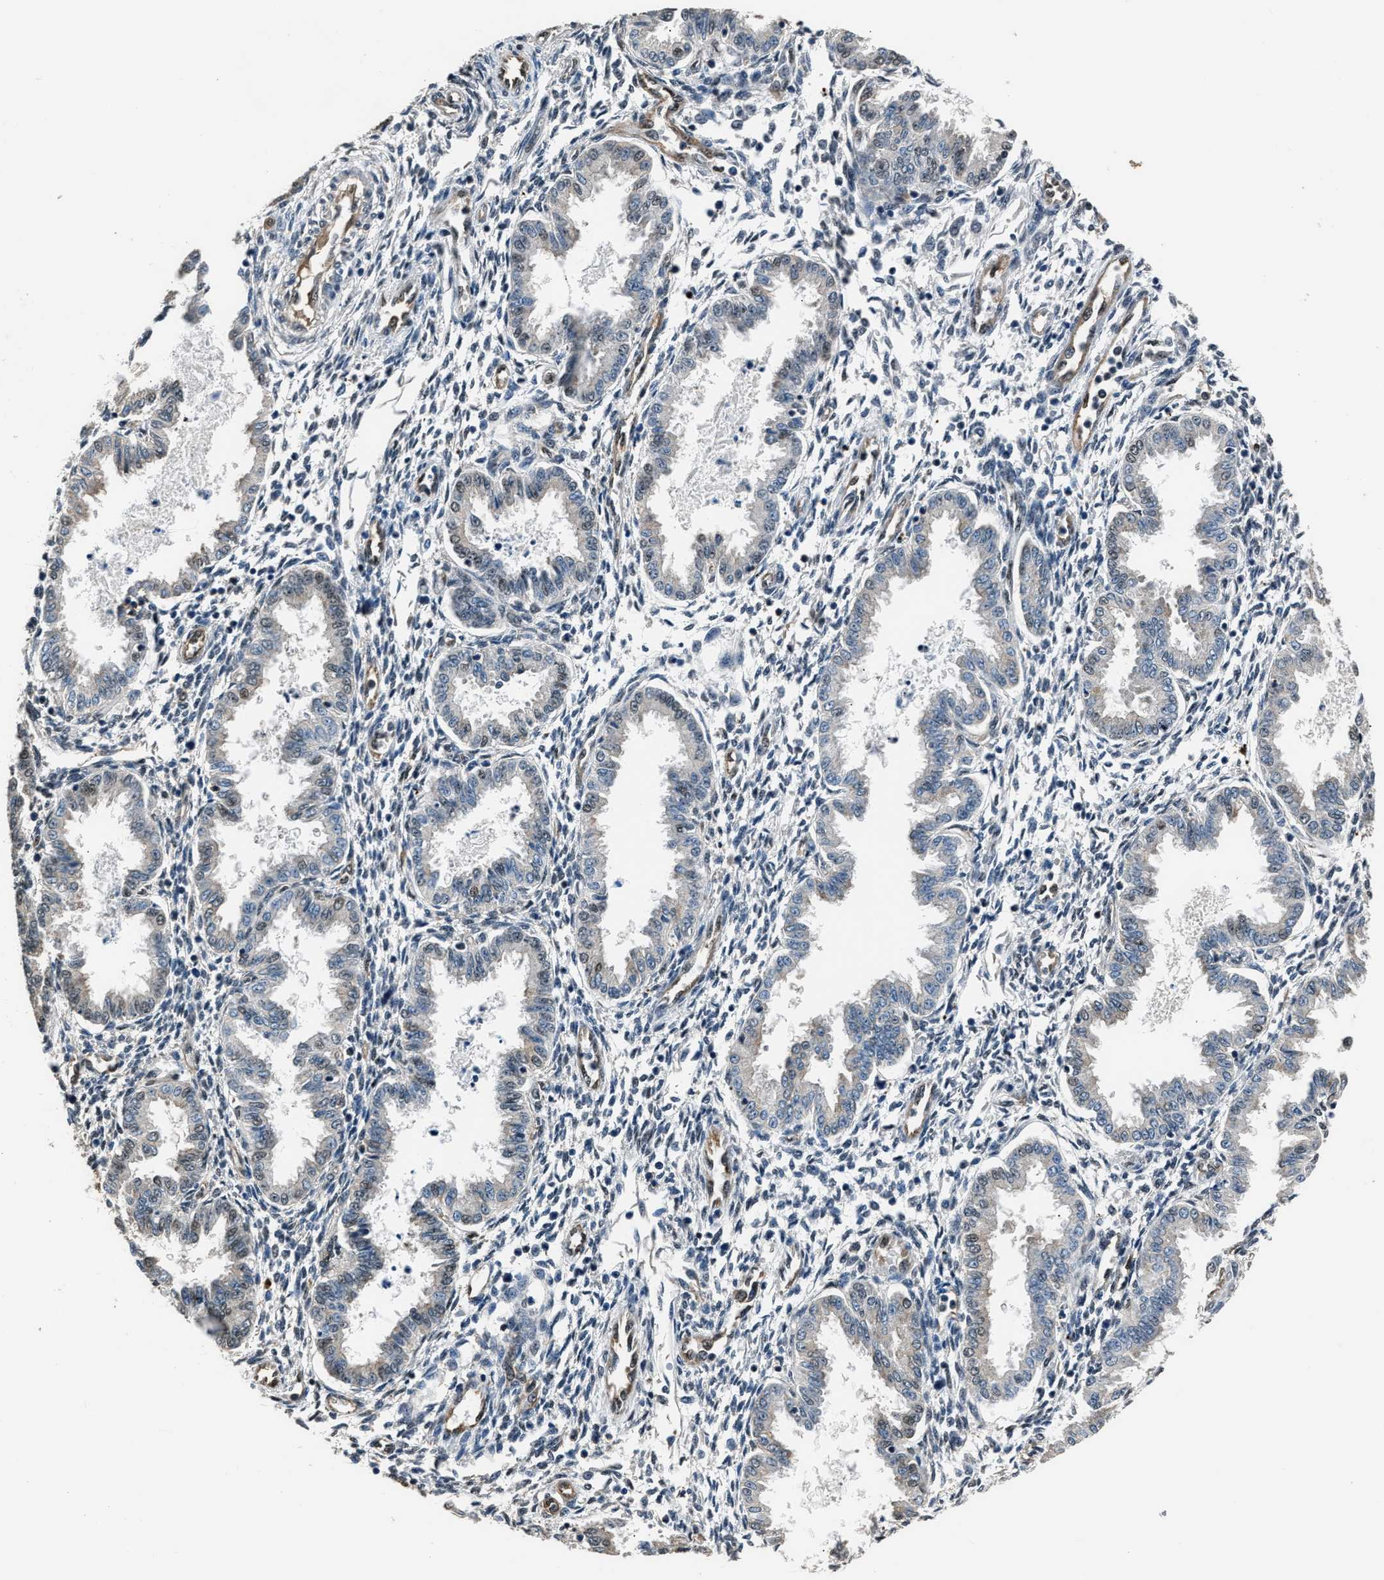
{"staining": {"intensity": "moderate", "quantity": "25%-75%", "location": "nuclear"}, "tissue": "endometrium", "cell_type": "Cells in endometrial stroma", "image_type": "normal", "snomed": [{"axis": "morphology", "description": "Normal tissue, NOS"}, {"axis": "topography", "description": "Endometrium"}], "caption": "This photomicrograph demonstrates immunohistochemistry (IHC) staining of benign human endometrium, with medium moderate nuclear positivity in about 25%-75% of cells in endometrial stroma.", "gene": "DFFA", "patient": {"sex": "female", "age": 33}}